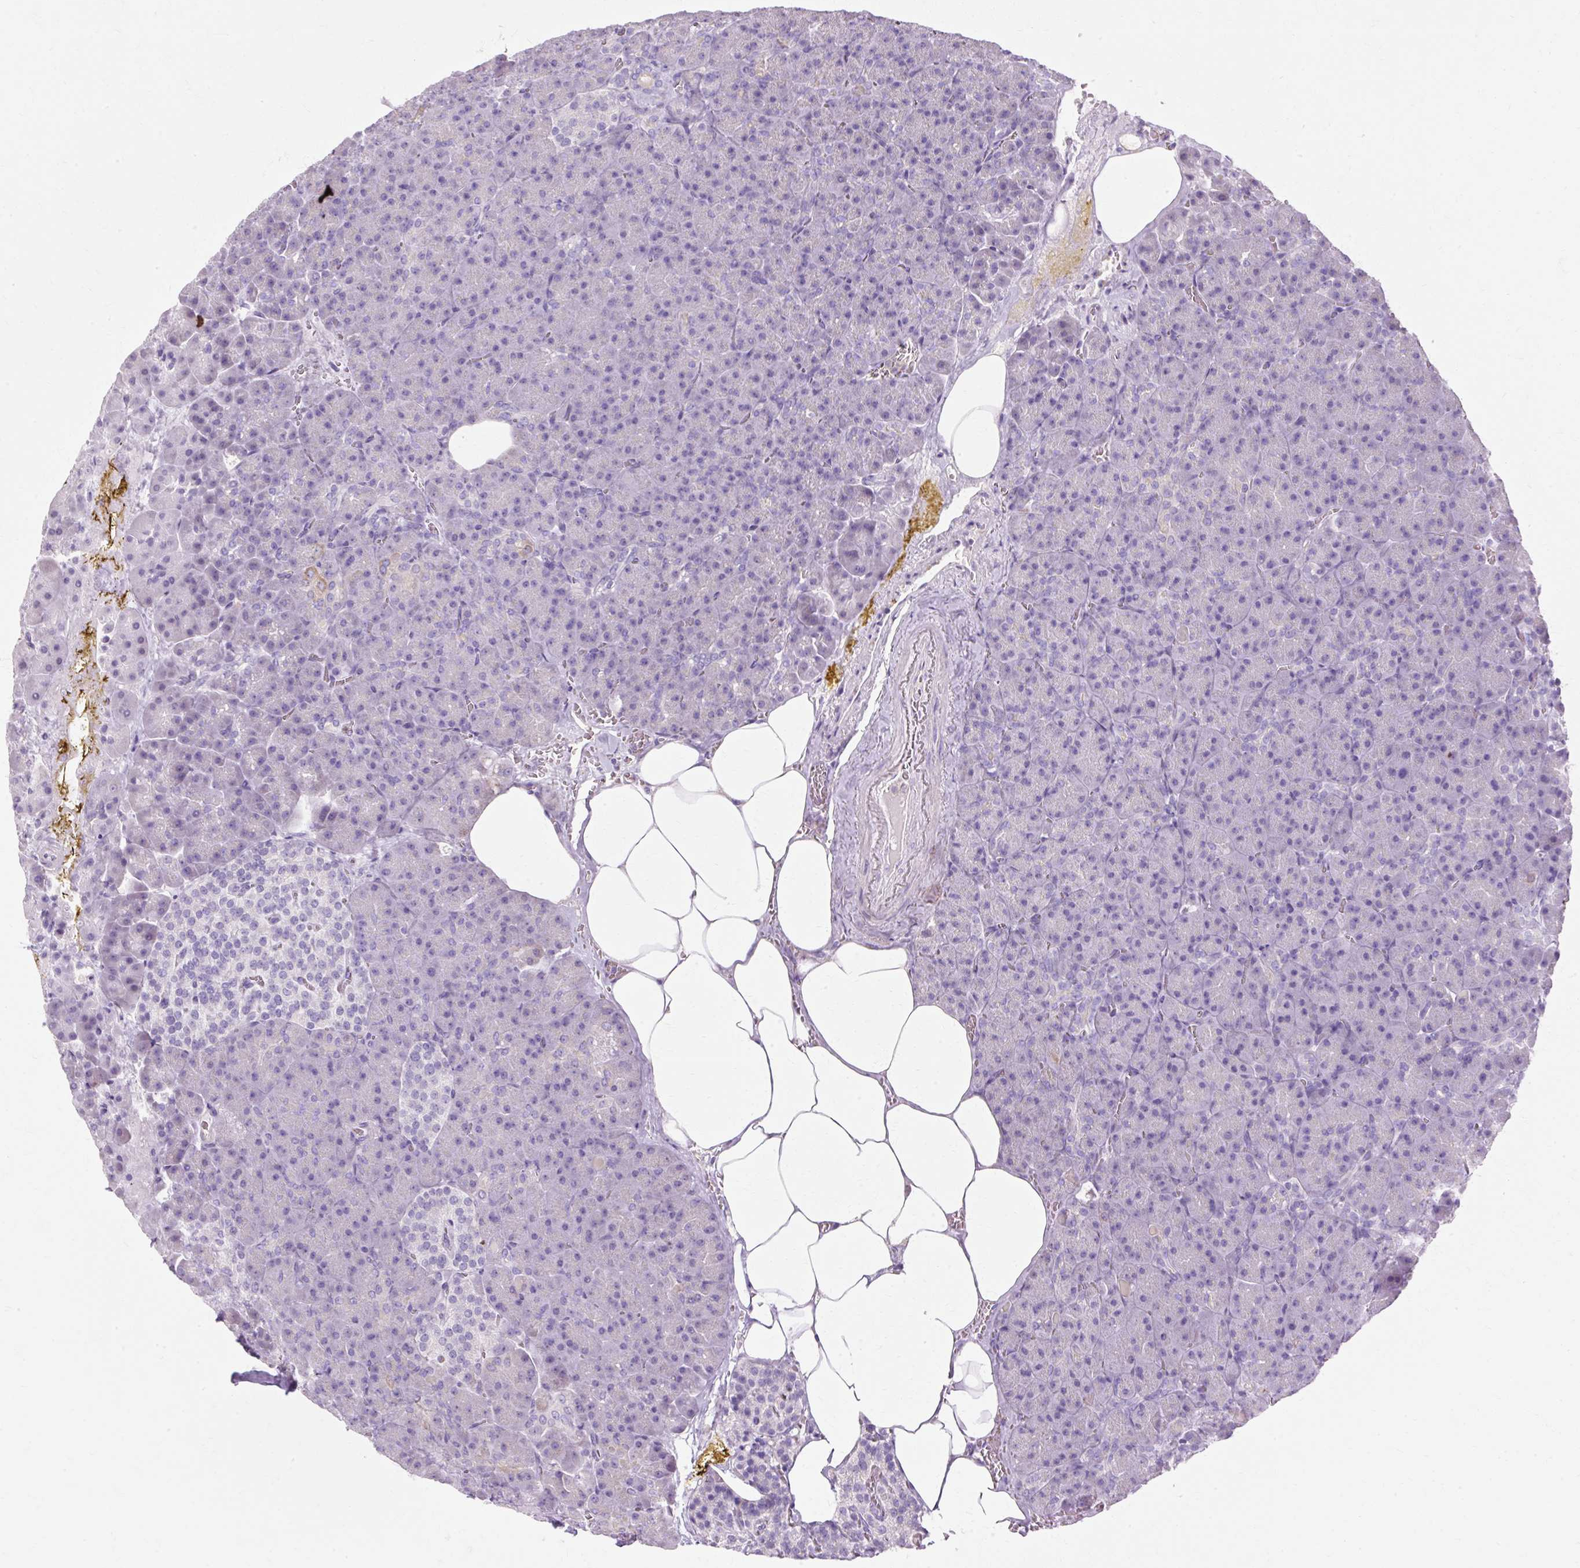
{"staining": {"intensity": "negative", "quantity": "none", "location": "none"}, "tissue": "pancreas", "cell_type": "Exocrine glandular cells", "image_type": "normal", "snomed": [{"axis": "morphology", "description": "Normal tissue, NOS"}, {"axis": "topography", "description": "Pancreas"}], "caption": "Exocrine glandular cells show no significant protein positivity in unremarkable pancreas.", "gene": "HSD11B1", "patient": {"sex": "female", "age": 74}}